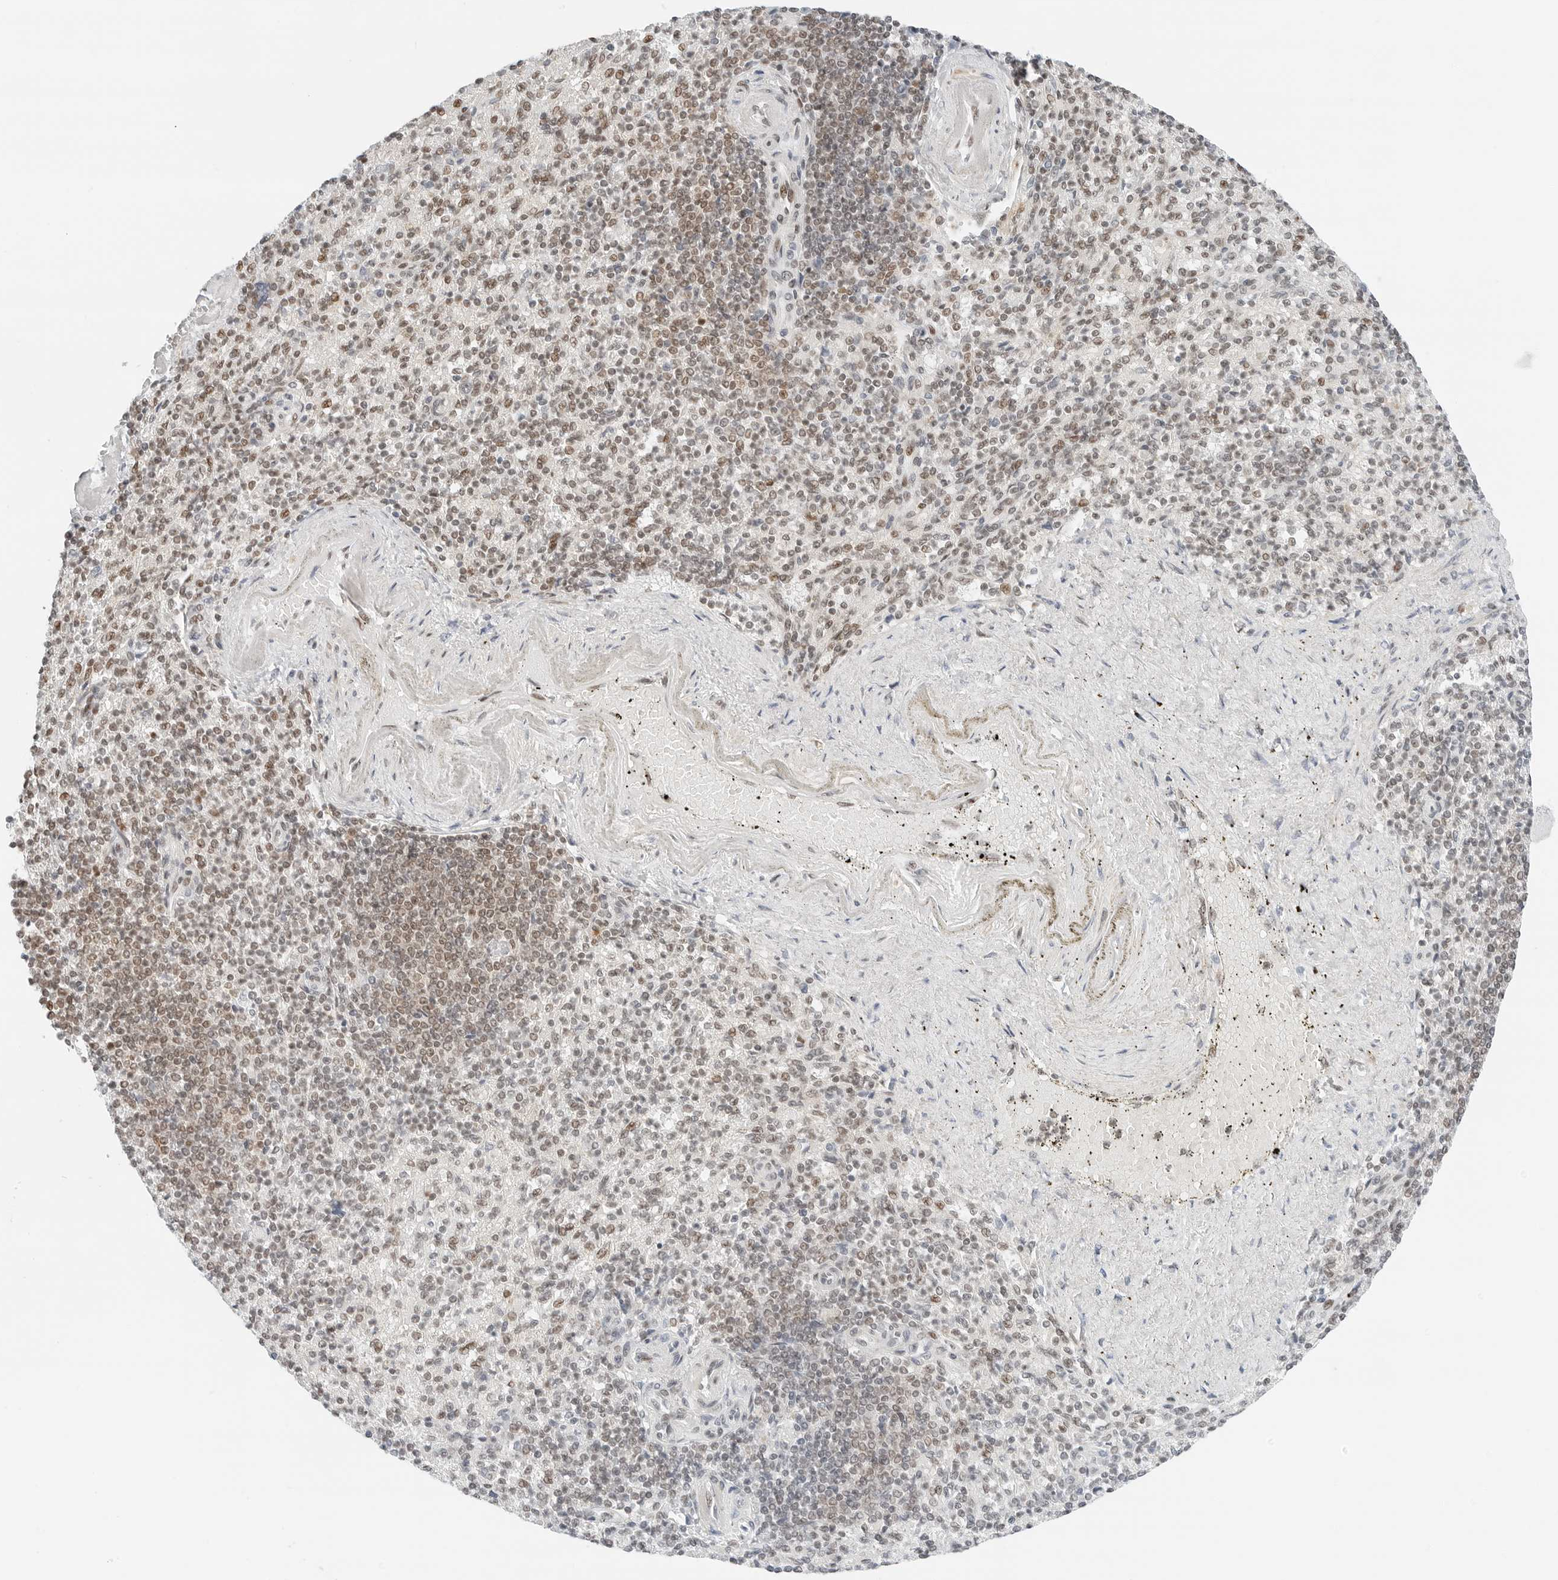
{"staining": {"intensity": "weak", "quantity": "25%-75%", "location": "nuclear"}, "tissue": "spleen", "cell_type": "Cells in red pulp", "image_type": "normal", "snomed": [{"axis": "morphology", "description": "Normal tissue, NOS"}, {"axis": "topography", "description": "Spleen"}], "caption": "Protein staining demonstrates weak nuclear expression in approximately 25%-75% of cells in red pulp in benign spleen. Nuclei are stained in blue.", "gene": "CRTC2", "patient": {"sex": "female", "age": 74}}